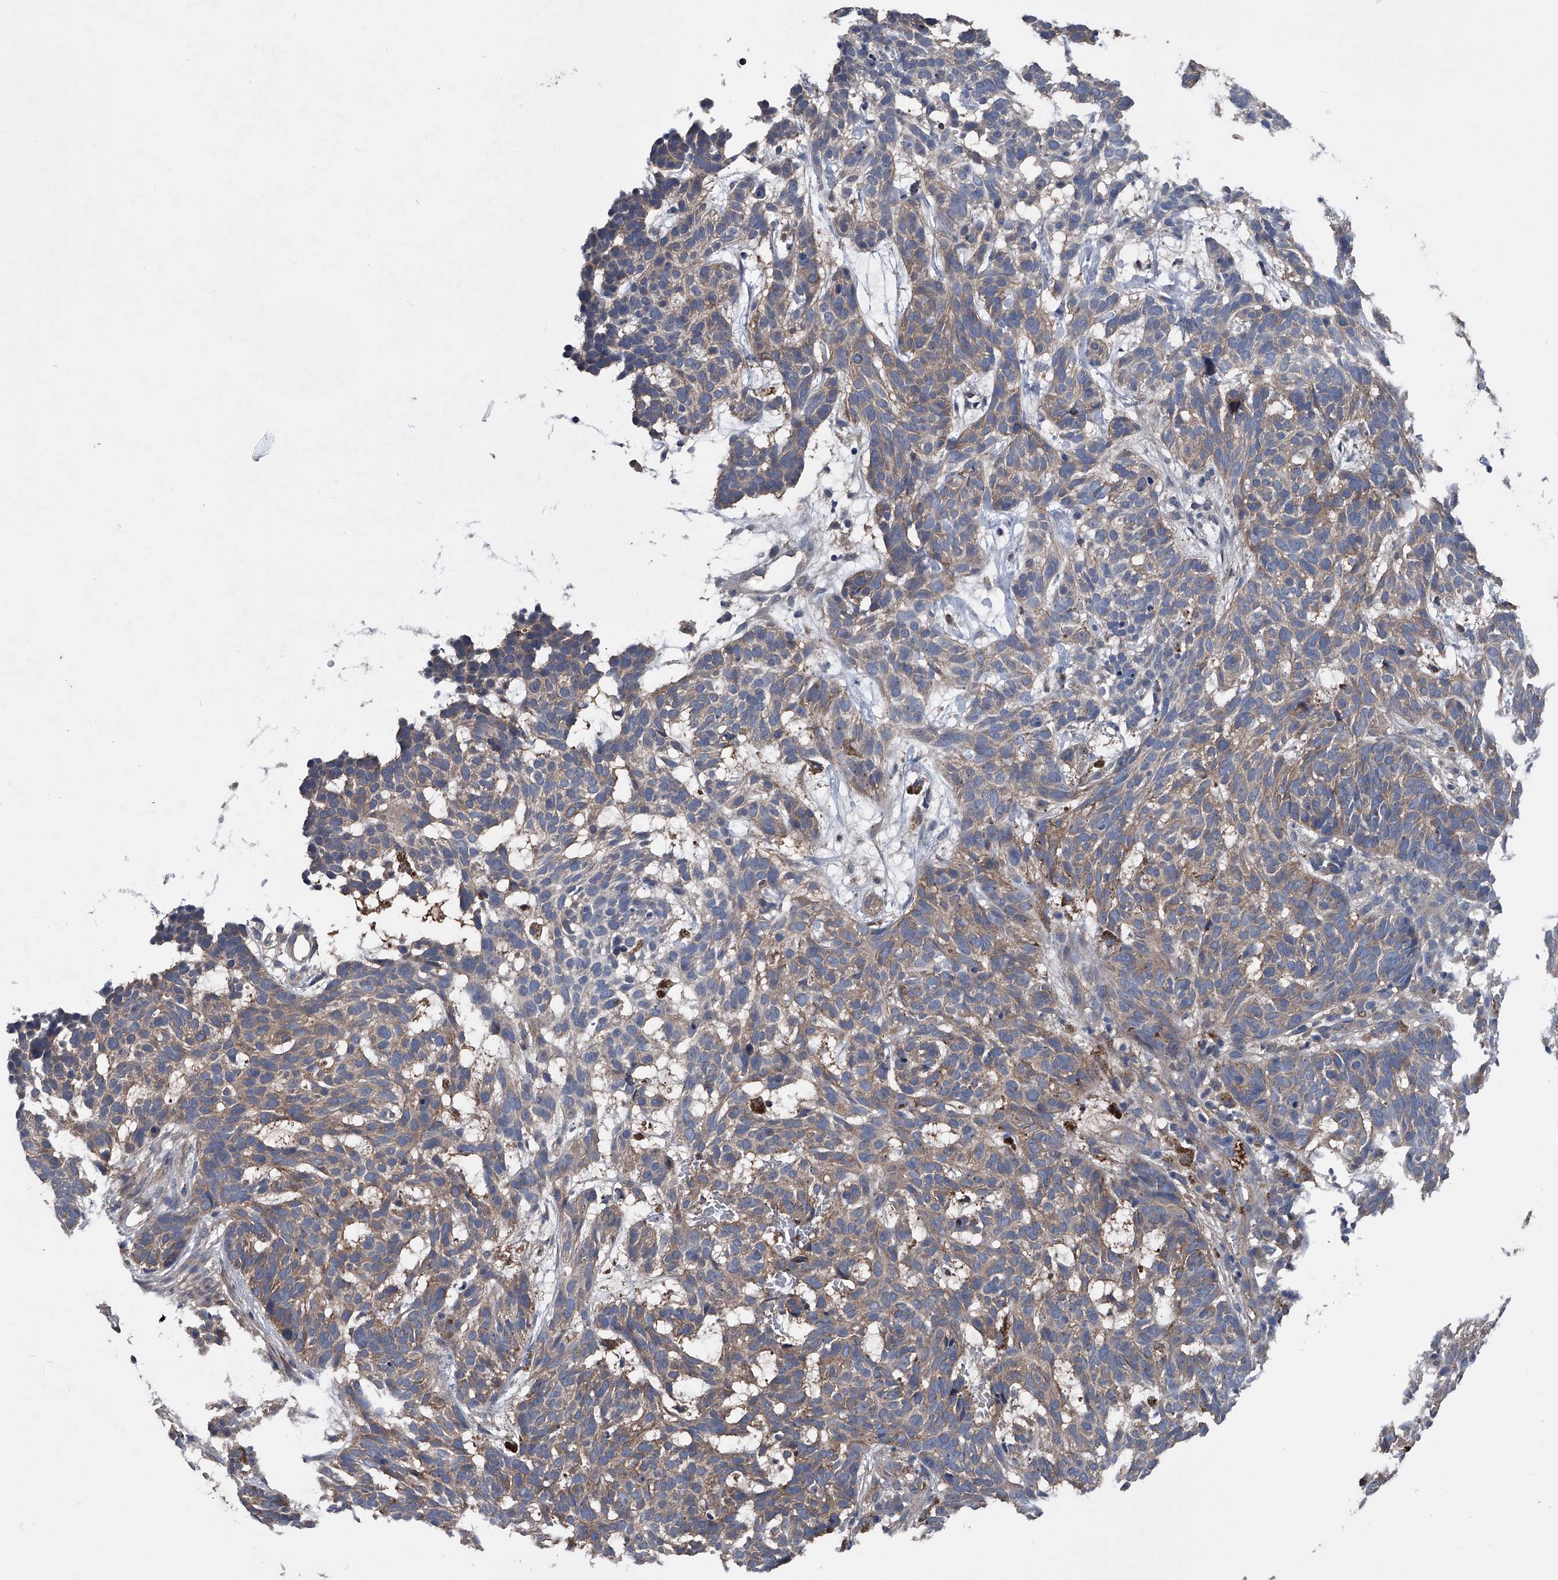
{"staining": {"intensity": "weak", "quantity": "25%-75%", "location": "cytoplasmic/membranous"}, "tissue": "skin cancer", "cell_type": "Tumor cells", "image_type": "cancer", "snomed": [{"axis": "morphology", "description": "Basal cell carcinoma"}, {"axis": "topography", "description": "Skin"}], "caption": "Skin cancer (basal cell carcinoma) stained with IHC reveals weak cytoplasmic/membranous staining in about 25%-75% of tumor cells.", "gene": "KIF13A", "patient": {"sex": "male", "age": 85}}